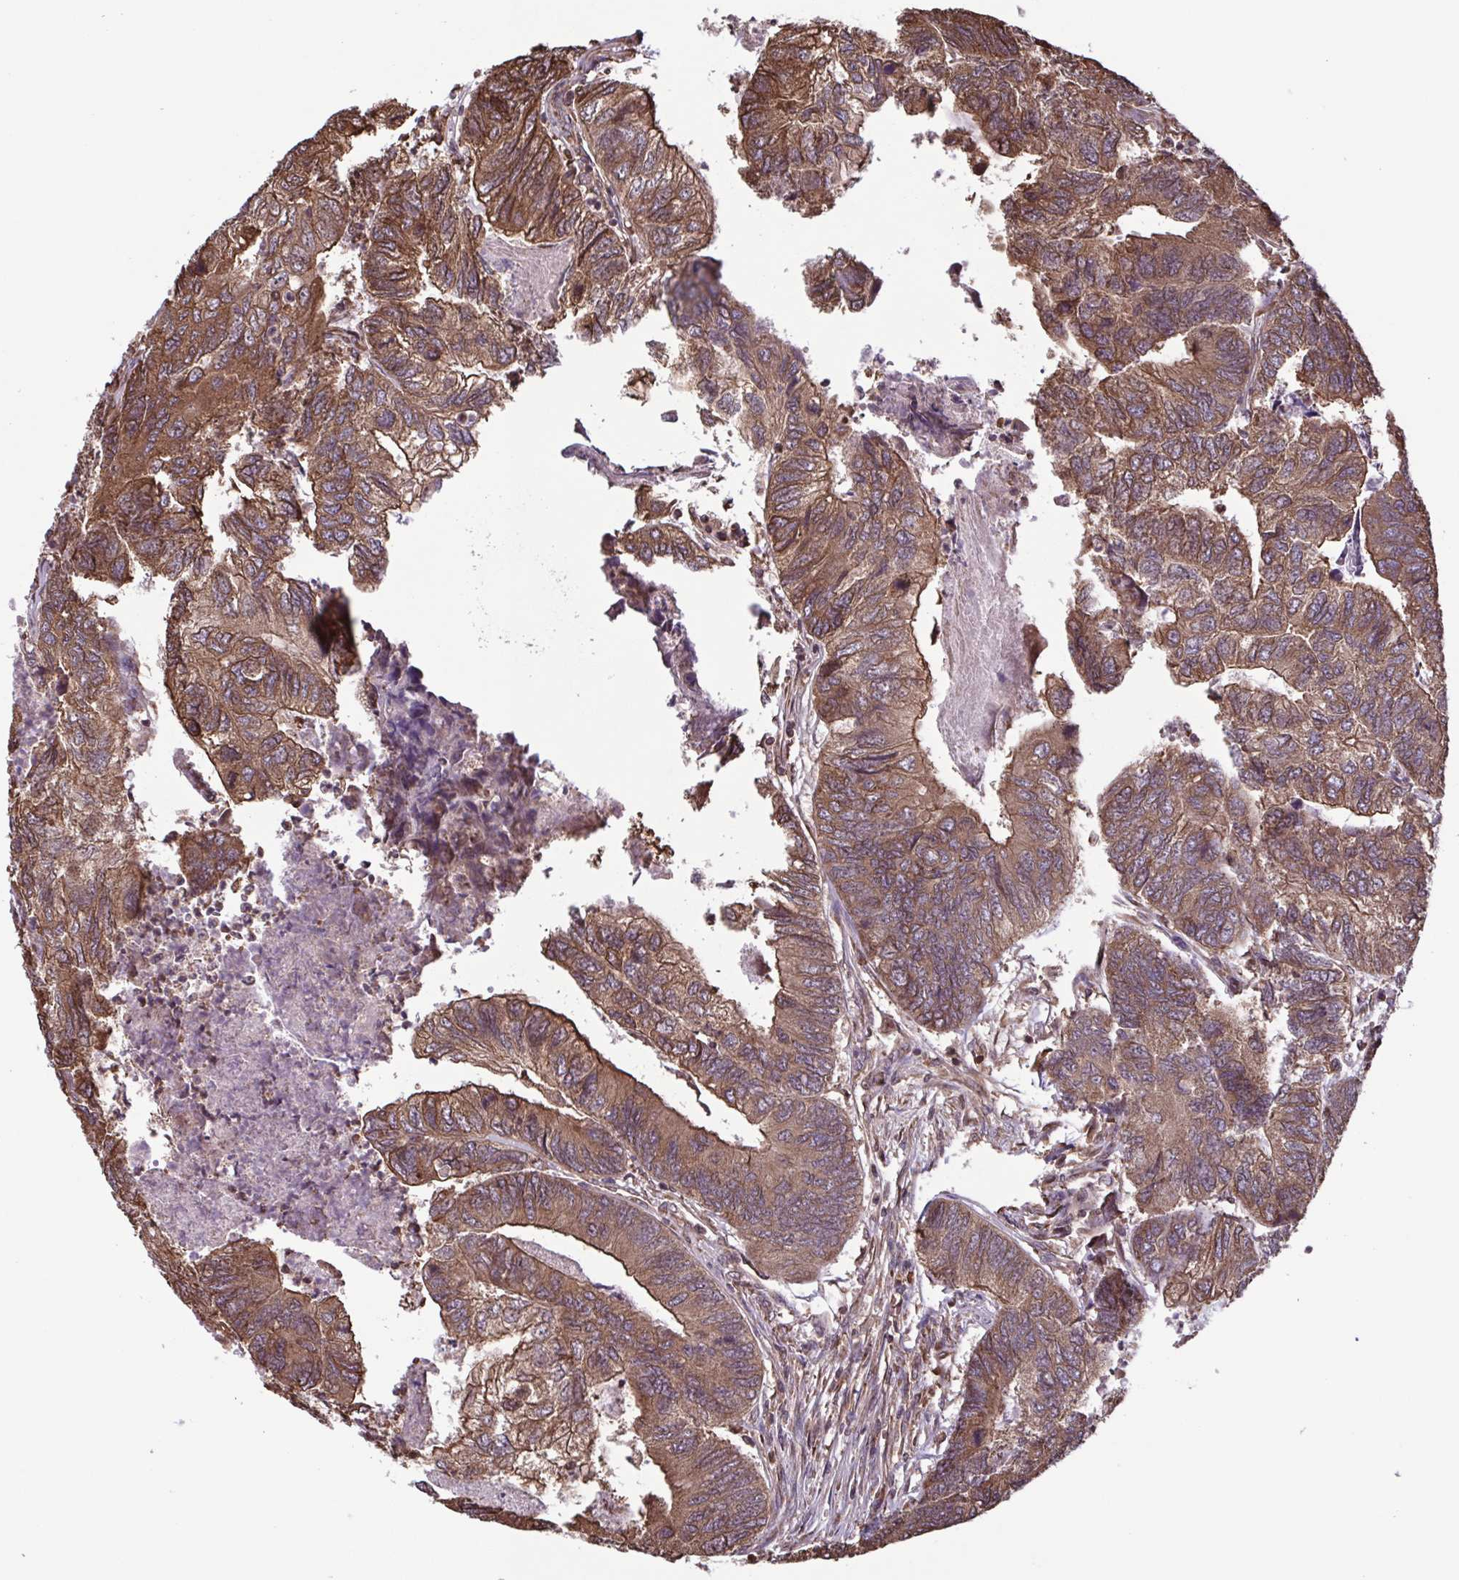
{"staining": {"intensity": "moderate", "quantity": ">75%", "location": "cytoplasmic/membranous"}, "tissue": "colorectal cancer", "cell_type": "Tumor cells", "image_type": "cancer", "snomed": [{"axis": "morphology", "description": "Adenocarcinoma, NOS"}, {"axis": "topography", "description": "Colon"}], "caption": "Colorectal adenocarcinoma was stained to show a protein in brown. There is medium levels of moderate cytoplasmic/membranous positivity in about >75% of tumor cells. (IHC, brightfield microscopy, high magnification).", "gene": "SEC63", "patient": {"sex": "female", "age": 67}}